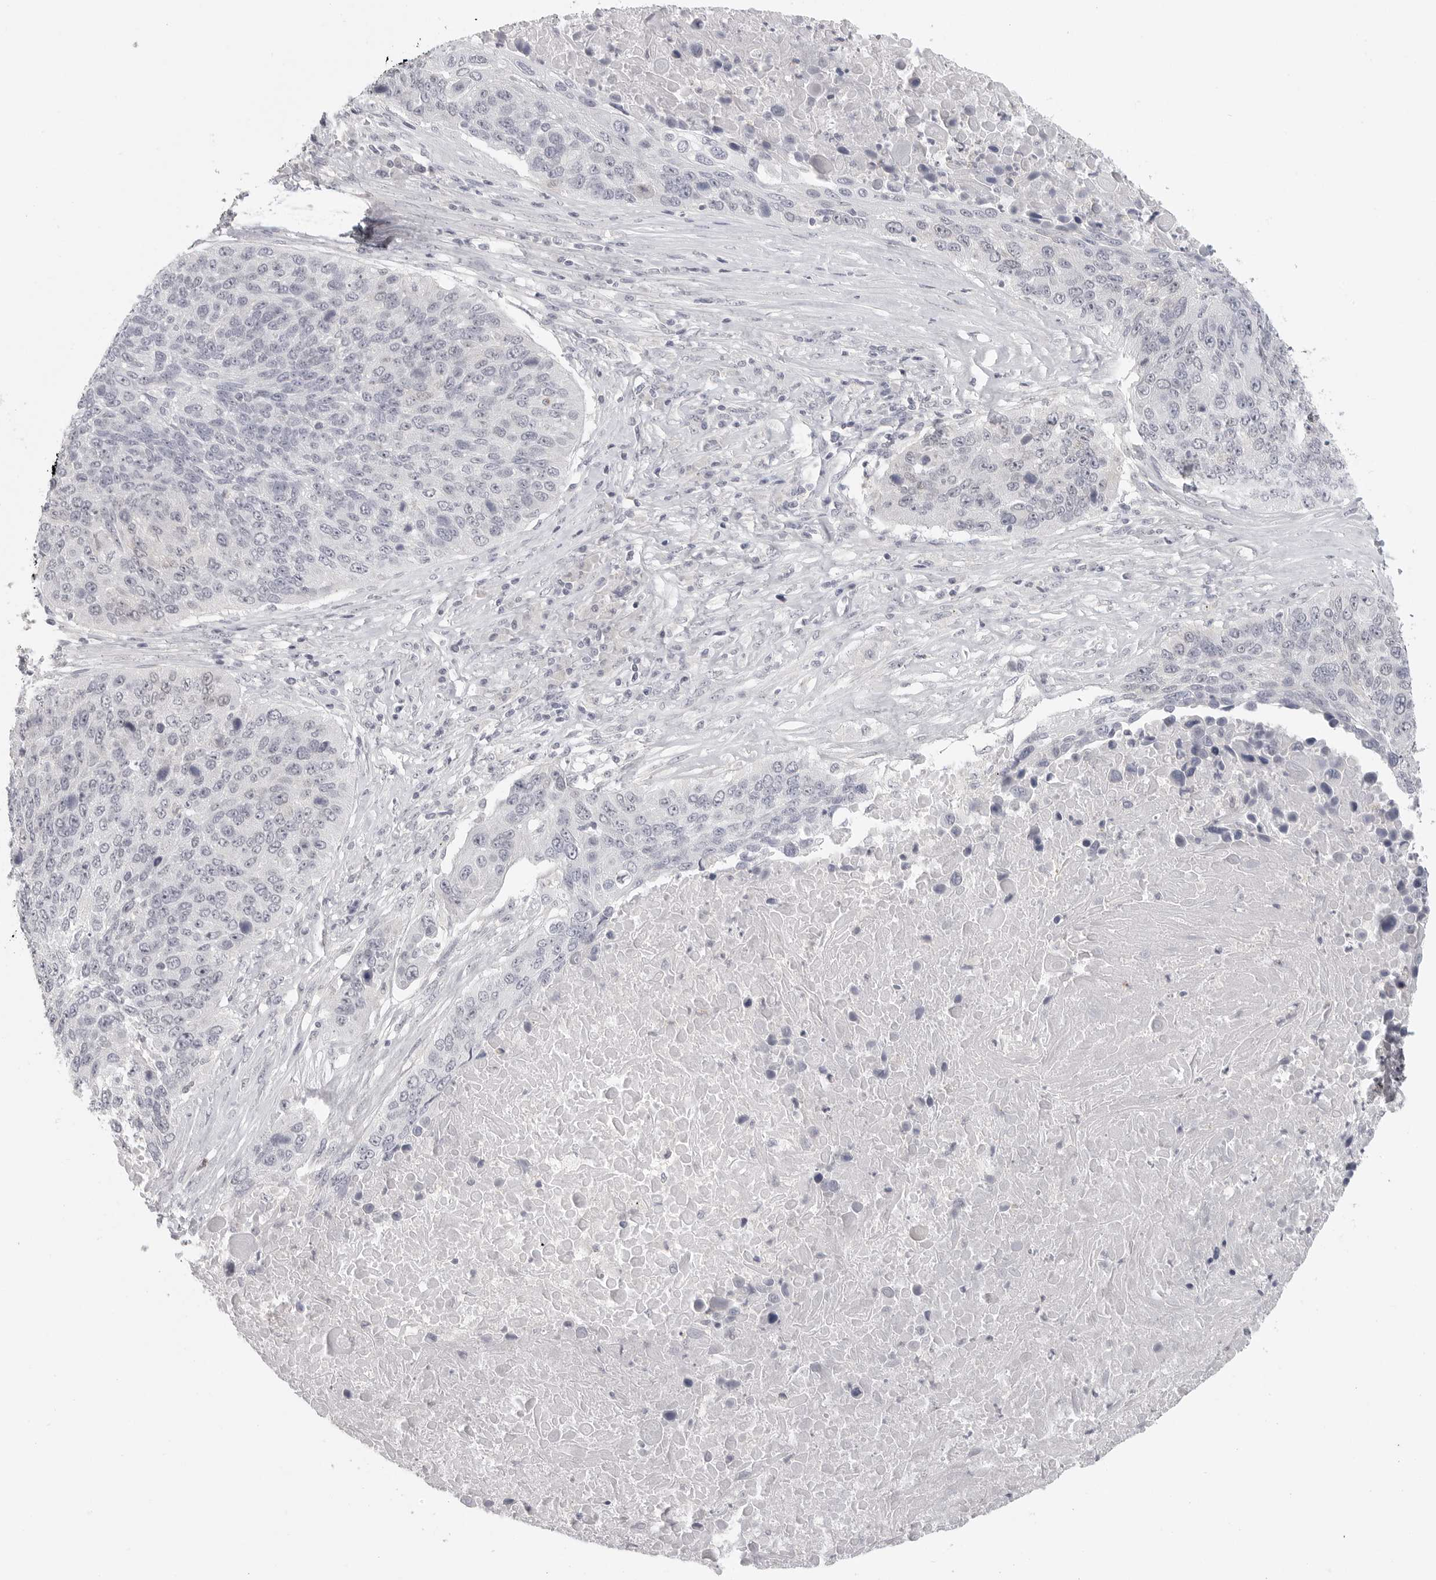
{"staining": {"intensity": "negative", "quantity": "none", "location": "none"}, "tissue": "lung cancer", "cell_type": "Tumor cells", "image_type": "cancer", "snomed": [{"axis": "morphology", "description": "Squamous cell carcinoma, NOS"}, {"axis": "topography", "description": "Lung"}], "caption": "Immunohistochemical staining of human lung cancer (squamous cell carcinoma) exhibits no significant expression in tumor cells. (DAB (3,3'-diaminobenzidine) immunohistochemistry (IHC), high magnification).", "gene": "HMGCS2", "patient": {"sex": "male", "age": 66}}